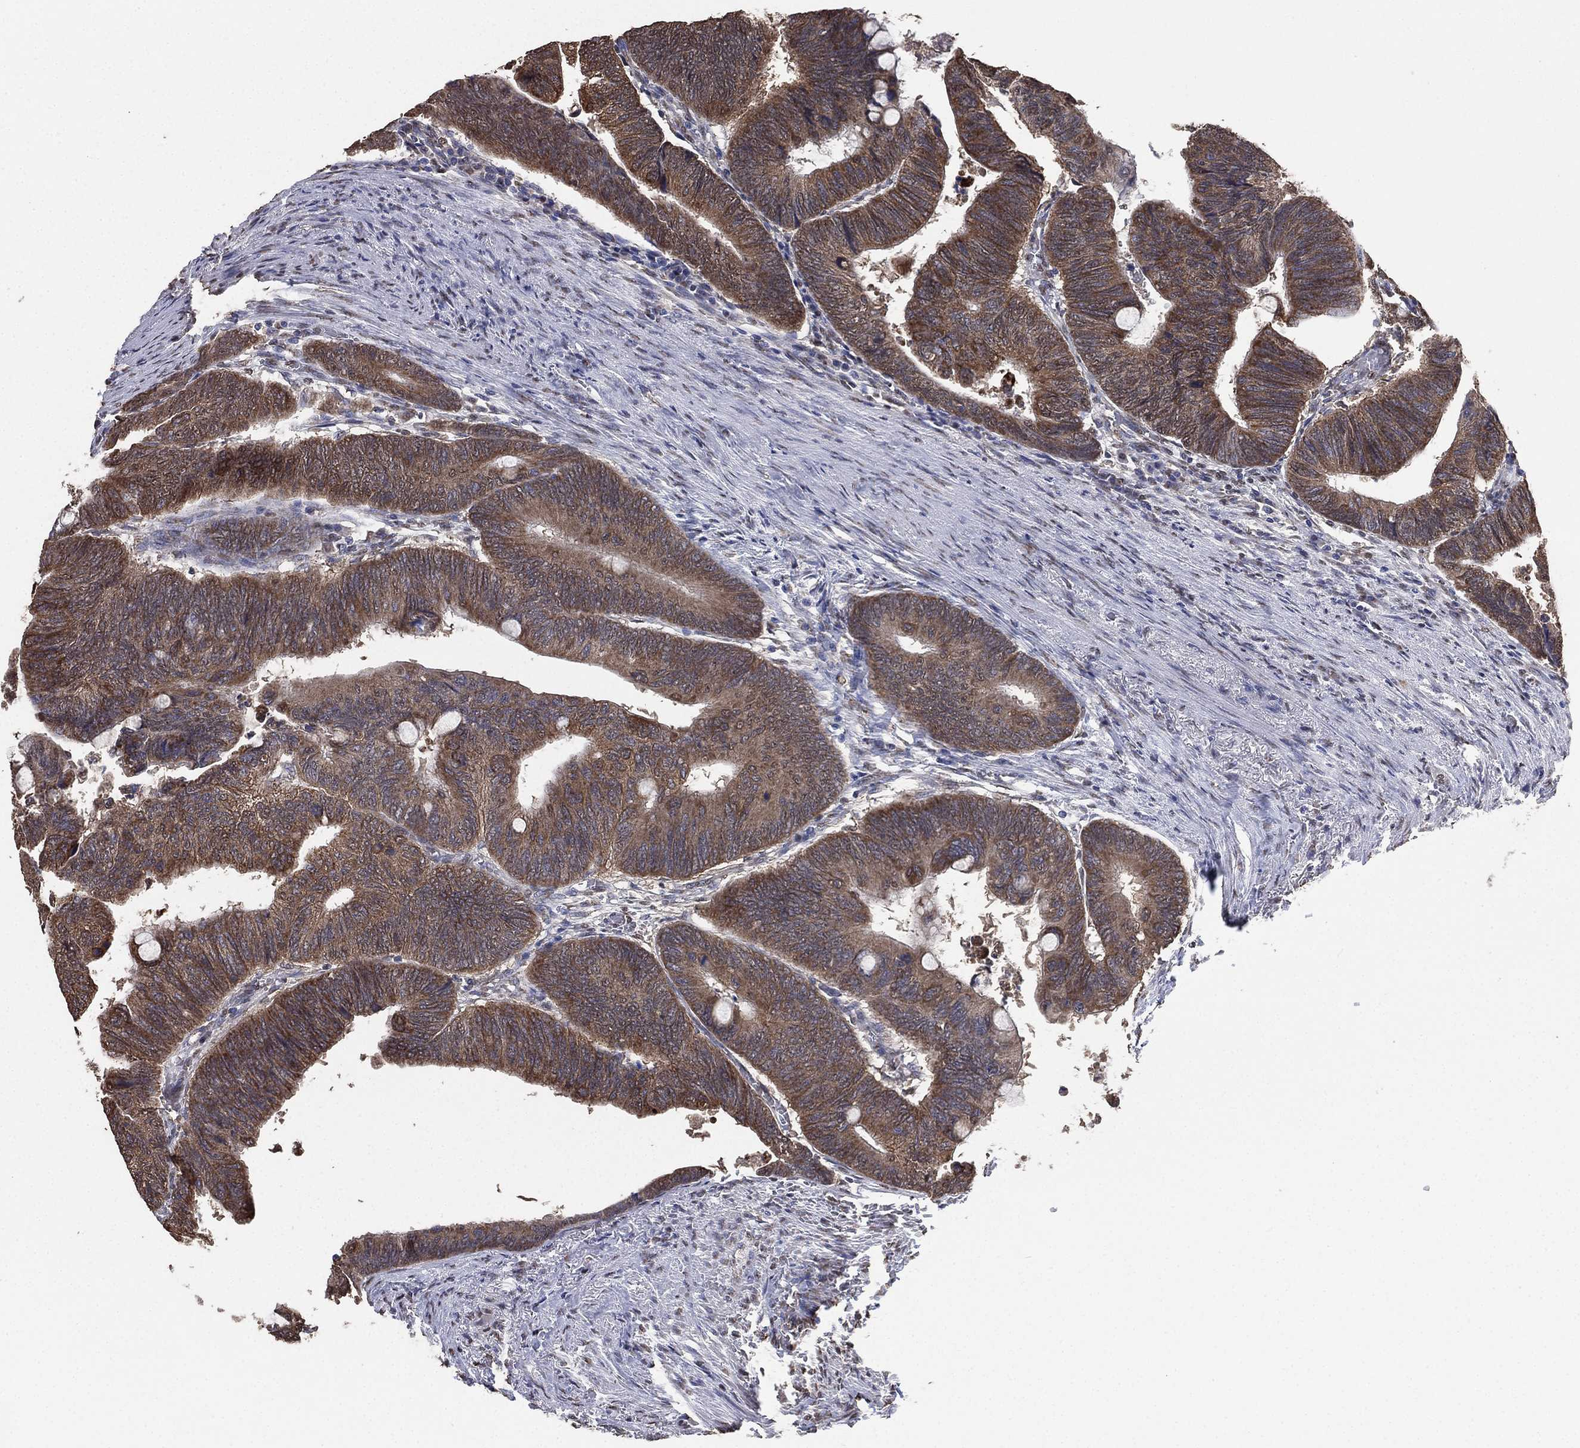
{"staining": {"intensity": "moderate", "quantity": ">75%", "location": "cytoplasmic/membranous"}, "tissue": "colorectal cancer", "cell_type": "Tumor cells", "image_type": "cancer", "snomed": [{"axis": "morphology", "description": "Normal tissue, NOS"}, {"axis": "morphology", "description": "Adenocarcinoma, NOS"}, {"axis": "topography", "description": "Rectum"}, {"axis": "topography", "description": "Peripheral nerve tissue"}], "caption": "Adenocarcinoma (colorectal) stained for a protein (brown) displays moderate cytoplasmic/membranous positive expression in approximately >75% of tumor cells.", "gene": "ALDH7A1", "patient": {"sex": "male", "age": 92}}